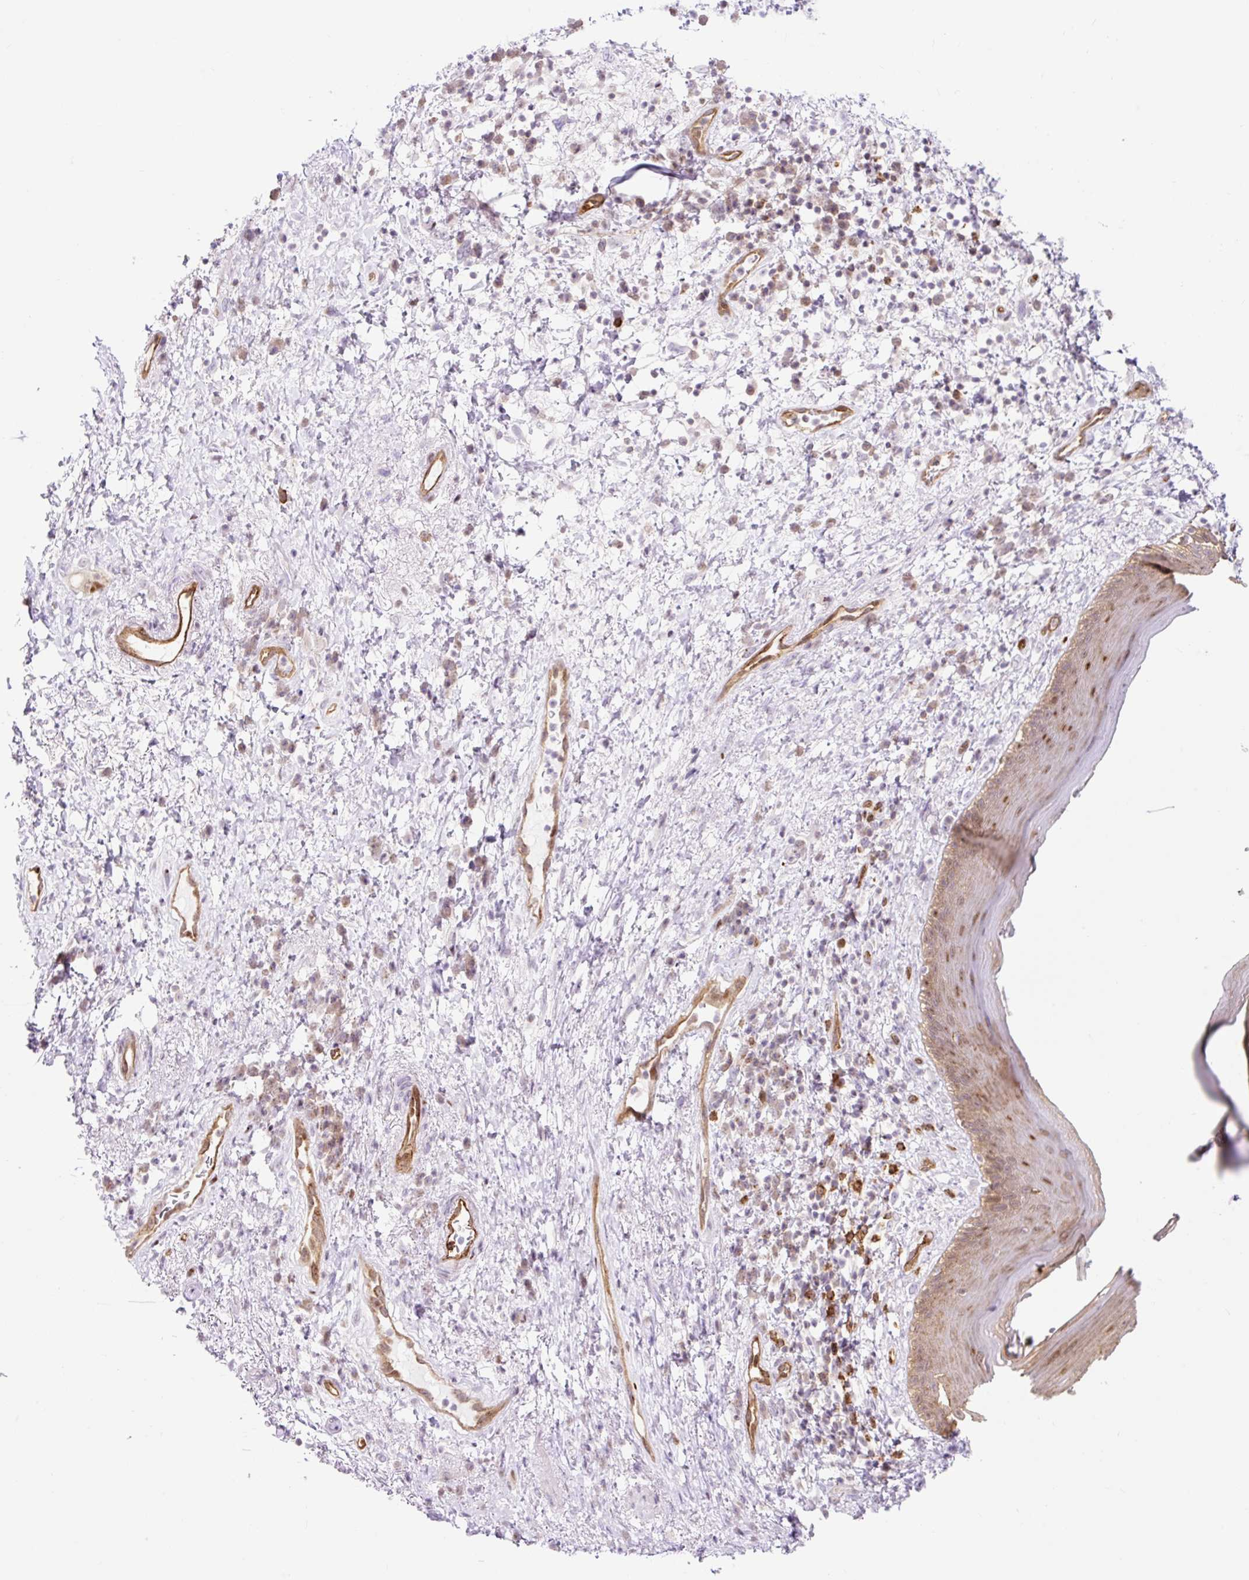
{"staining": {"intensity": "moderate", "quantity": "25%-75%", "location": "cytoplasmic/membranous,nuclear"}, "tissue": "skin", "cell_type": "Epidermal cells", "image_type": "normal", "snomed": [{"axis": "morphology", "description": "Normal tissue, NOS"}, {"axis": "topography", "description": "Anal"}], "caption": "High-magnification brightfield microscopy of unremarkable skin stained with DAB (brown) and counterstained with hematoxylin (blue). epidermal cells exhibit moderate cytoplasmic/membranous,nuclear staining is seen in approximately25%-75% of cells.", "gene": "HIP1R", "patient": {"sex": "male", "age": 78}}